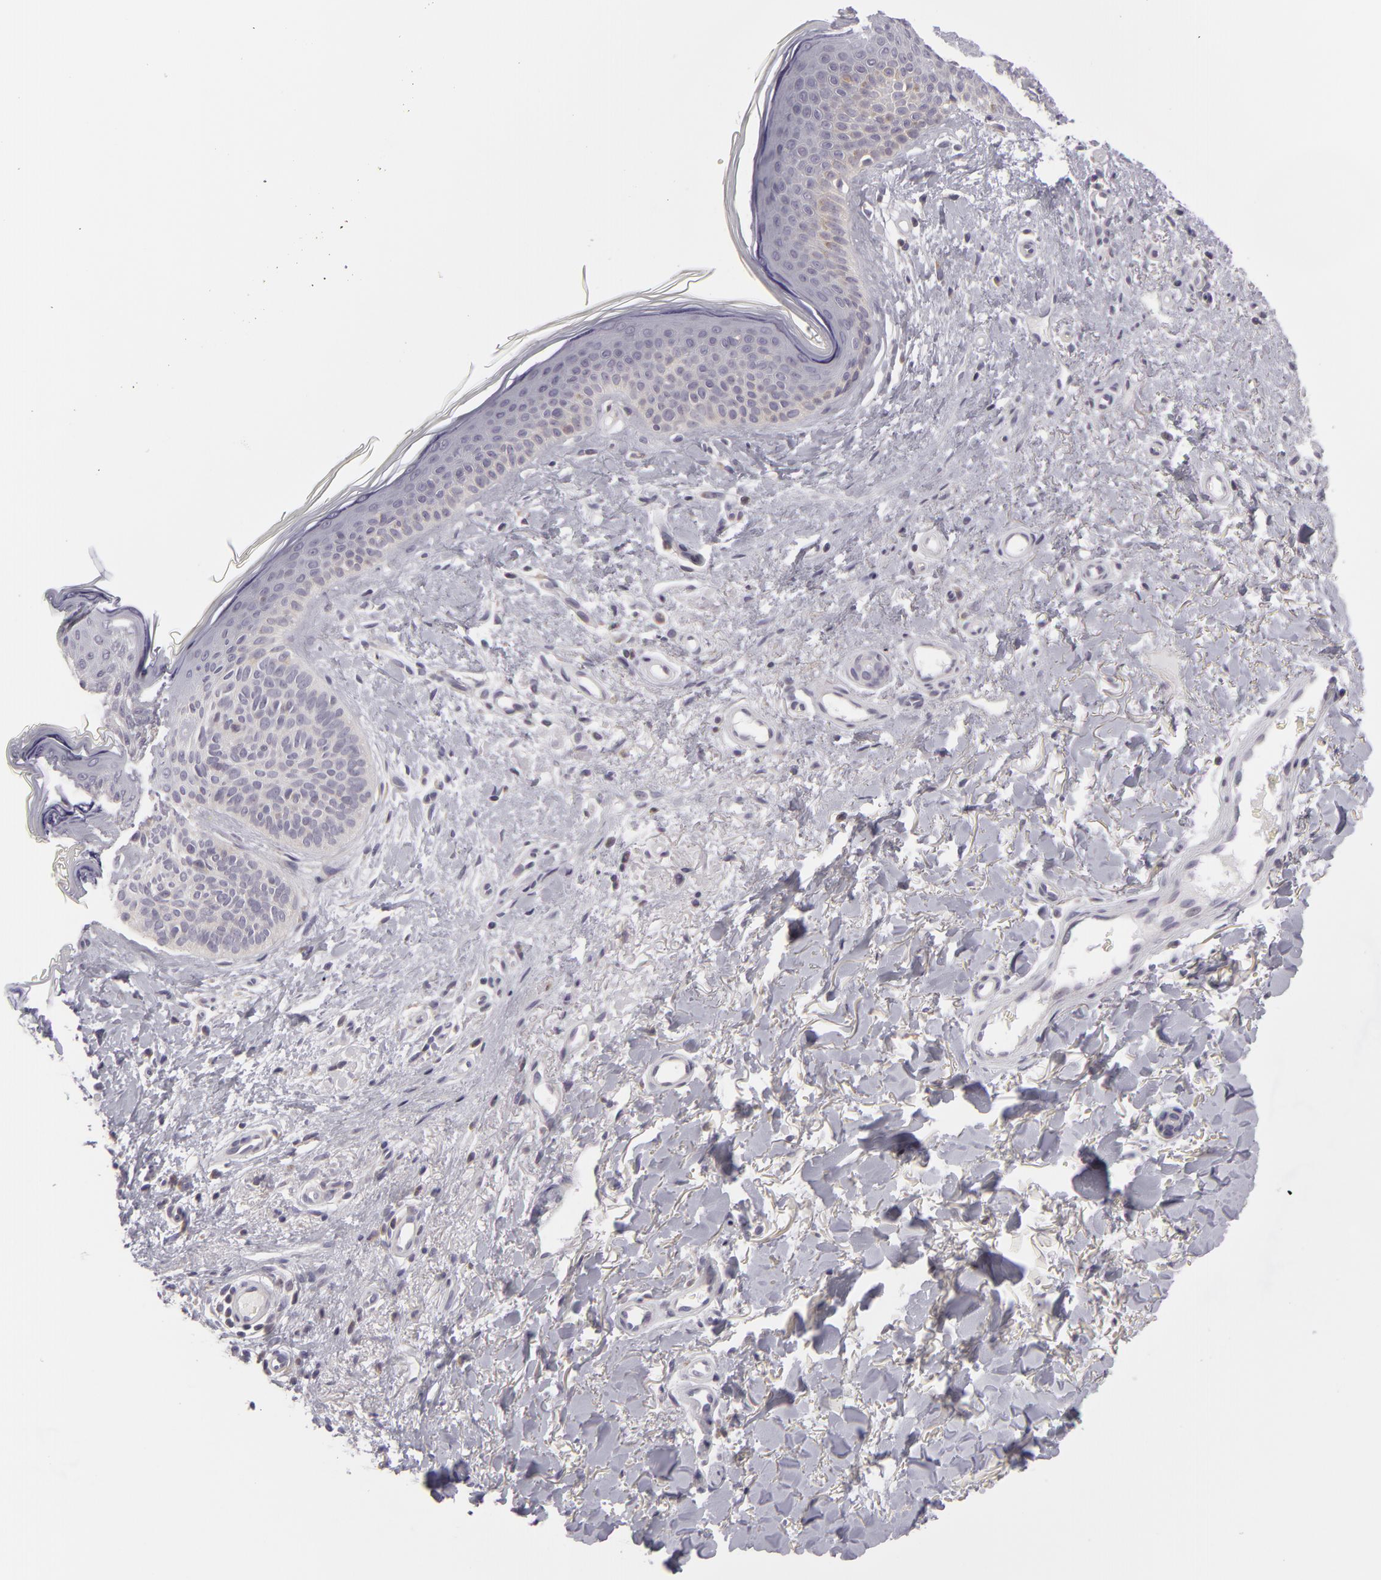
{"staining": {"intensity": "negative", "quantity": "none", "location": "none"}, "tissue": "skin cancer", "cell_type": "Tumor cells", "image_type": "cancer", "snomed": [{"axis": "morphology", "description": "Basal cell carcinoma"}, {"axis": "topography", "description": "Skin"}], "caption": "IHC of human skin cancer (basal cell carcinoma) demonstrates no staining in tumor cells.", "gene": "ATP2B3", "patient": {"sex": "female", "age": 78}}